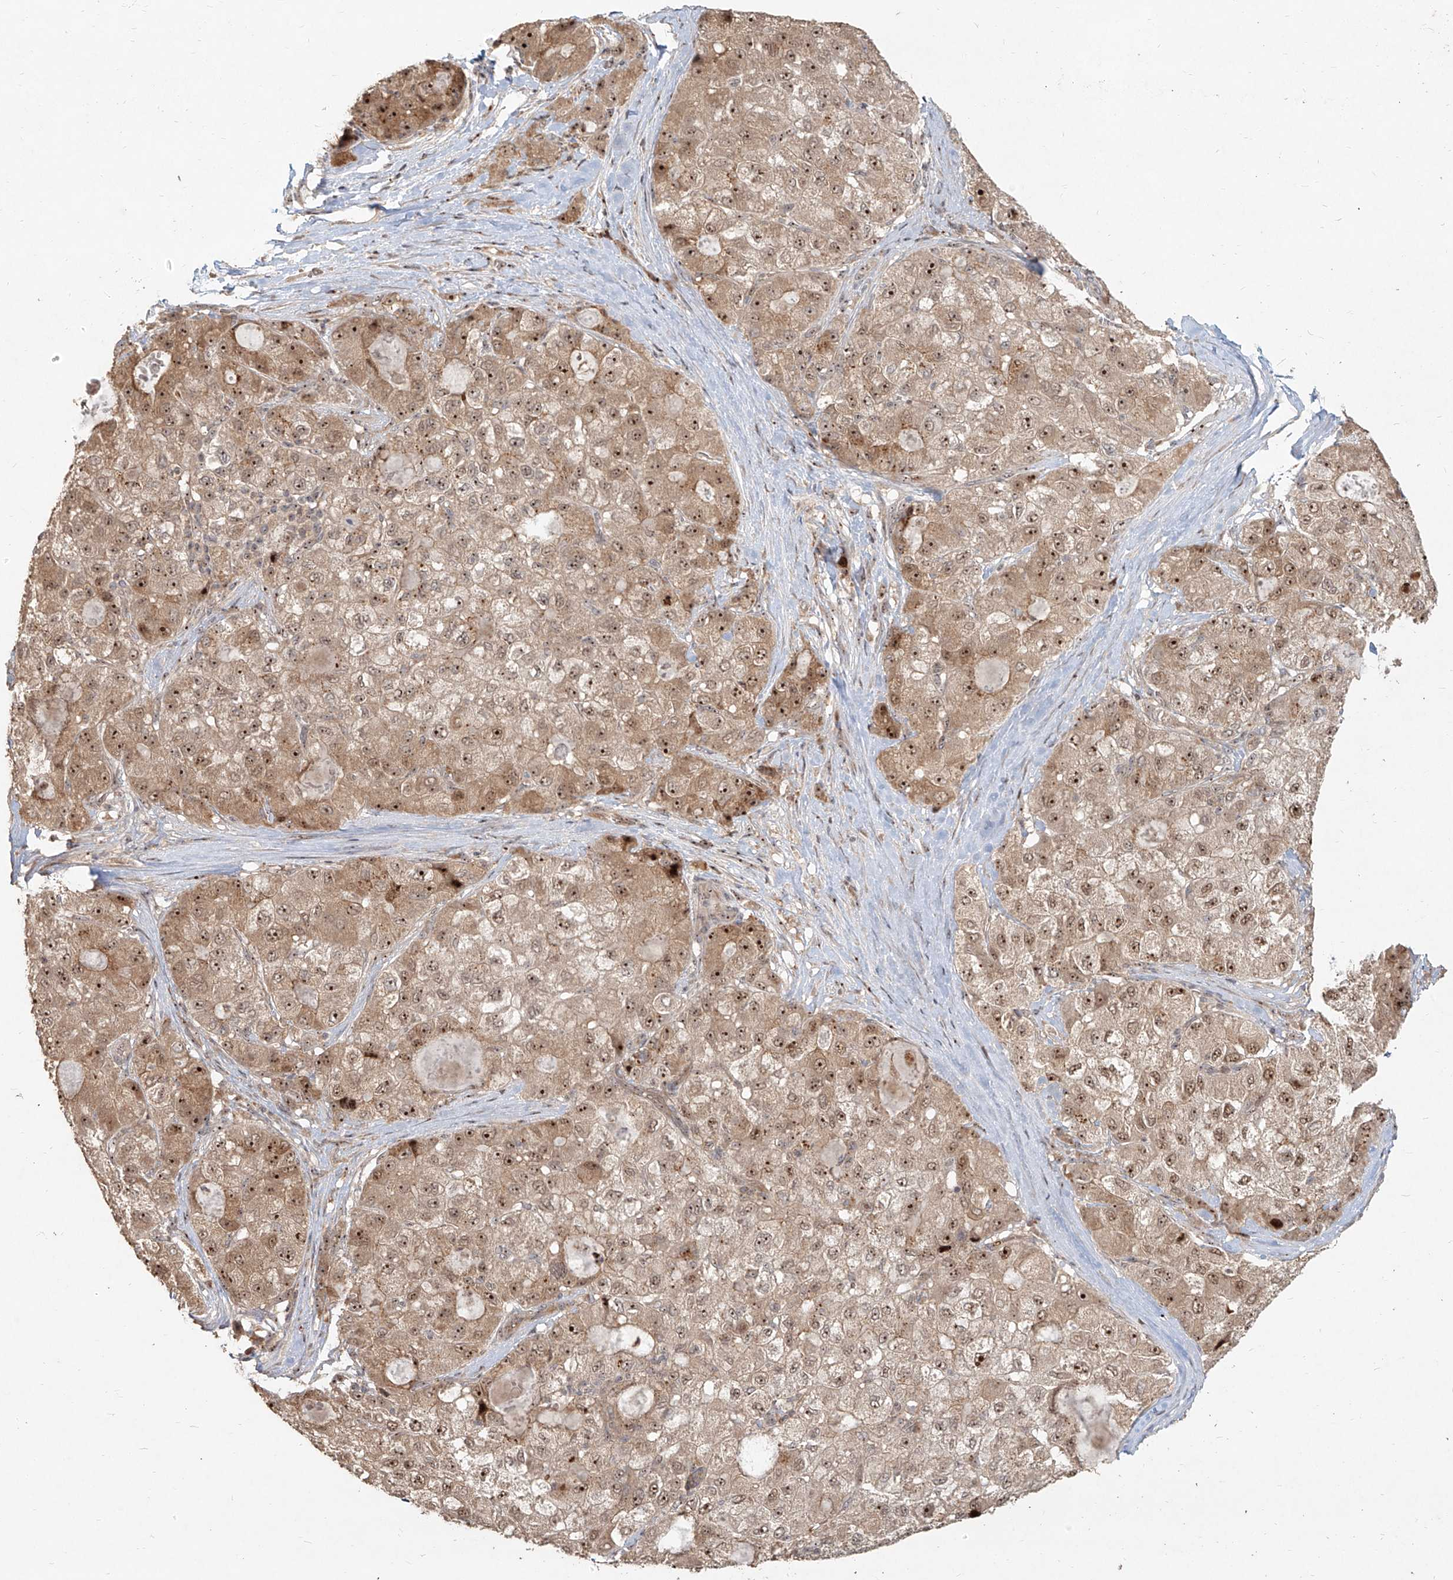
{"staining": {"intensity": "moderate", "quantity": ">75%", "location": "cytoplasmic/membranous,nuclear"}, "tissue": "liver cancer", "cell_type": "Tumor cells", "image_type": "cancer", "snomed": [{"axis": "morphology", "description": "Carcinoma, Hepatocellular, NOS"}, {"axis": "topography", "description": "Liver"}], "caption": "Liver cancer stained for a protein shows moderate cytoplasmic/membranous and nuclear positivity in tumor cells. Nuclei are stained in blue.", "gene": "BYSL", "patient": {"sex": "male", "age": 80}}